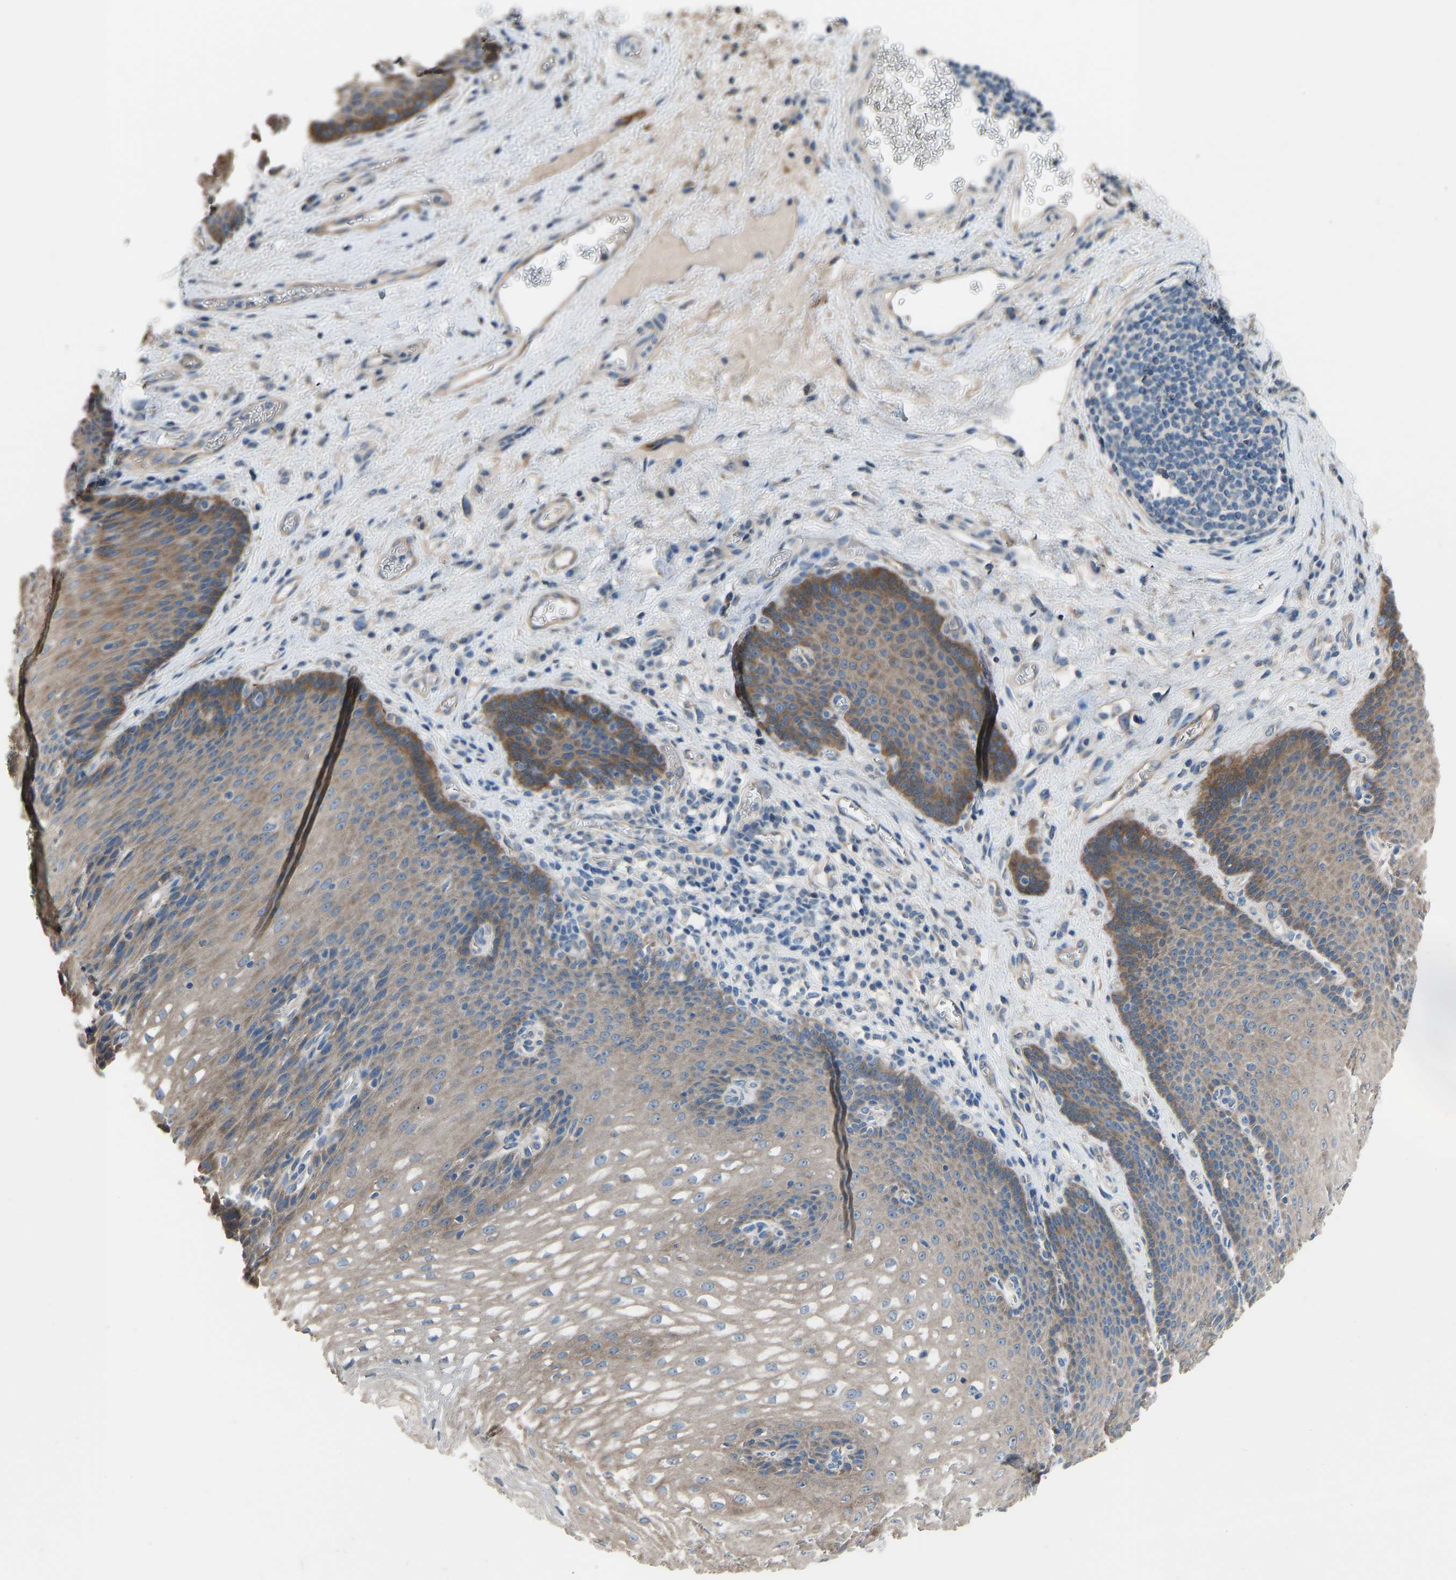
{"staining": {"intensity": "moderate", "quantity": ">75%", "location": "cytoplasmic/membranous"}, "tissue": "esophagus", "cell_type": "Squamous epithelial cells", "image_type": "normal", "snomed": [{"axis": "morphology", "description": "Normal tissue, NOS"}, {"axis": "topography", "description": "Esophagus"}], "caption": "Protein analysis of unremarkable esophagus reveals moderate cytoplasmic/membranous staining in approximately >75% of squamous epithelial cells.", "gene": "TGFBR3", "patient": {"sex": "male", "age": 48}}